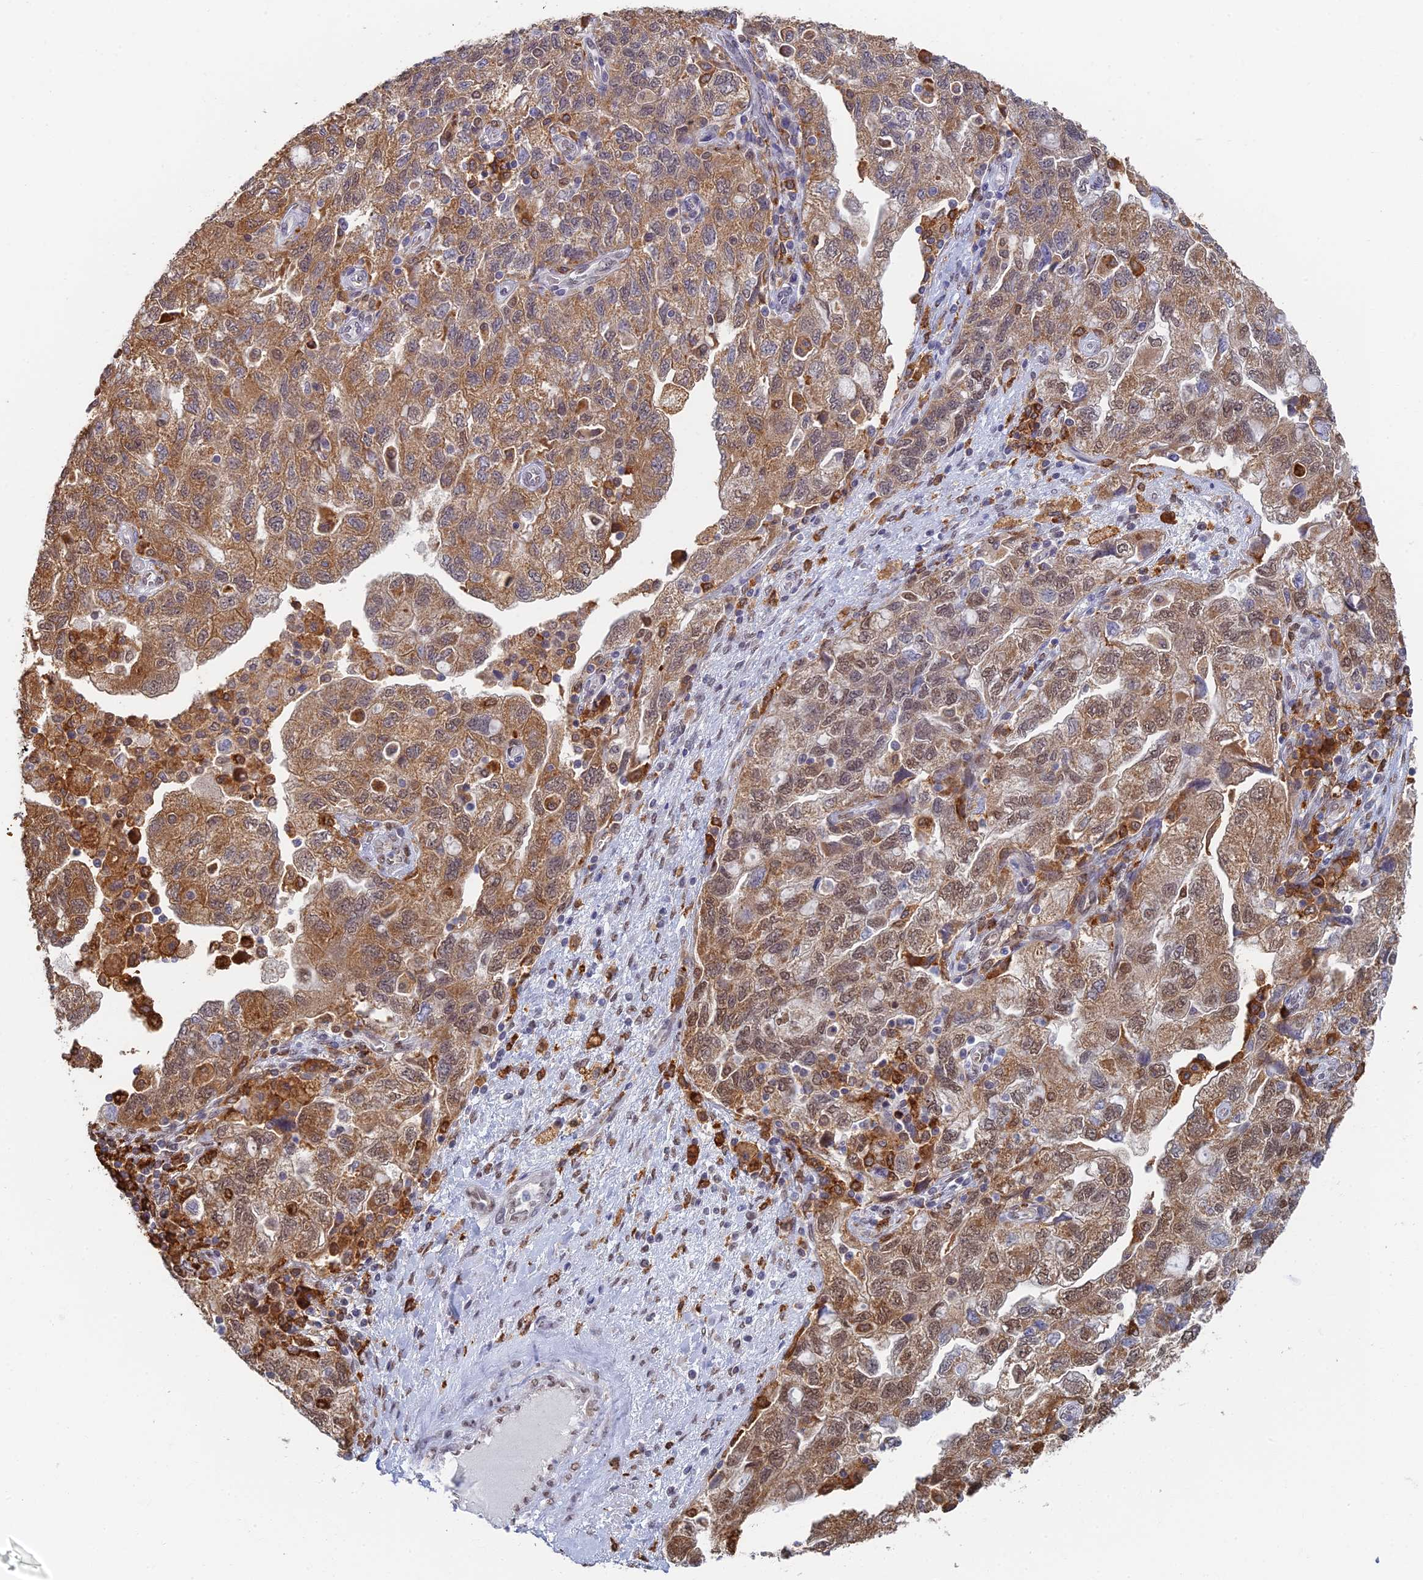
{"staining": {"intensity": "moderate", "quantity": ">75%", "location": "cytoplasmic/membranous,nuclear"}, "tissue": "ovarian cancer", "cell_type": "Tumor cells", "image_type": "cancer", "snomed": [{"axis": "morphology", "description": "Carcinoma, NOS"}, {"axis": "morphology", "description": "Cystadenocarcinoma, serous, NOS"}, {"axis": "topography", "description": "Ovary"}], "caption": "Serous cystadenocarcinoma (ovarian) stained with a protein marker reveals moderate staining in tumor cells.", "gene": "GPATCH1", "patient": {"sex": "female", "age": 69}}